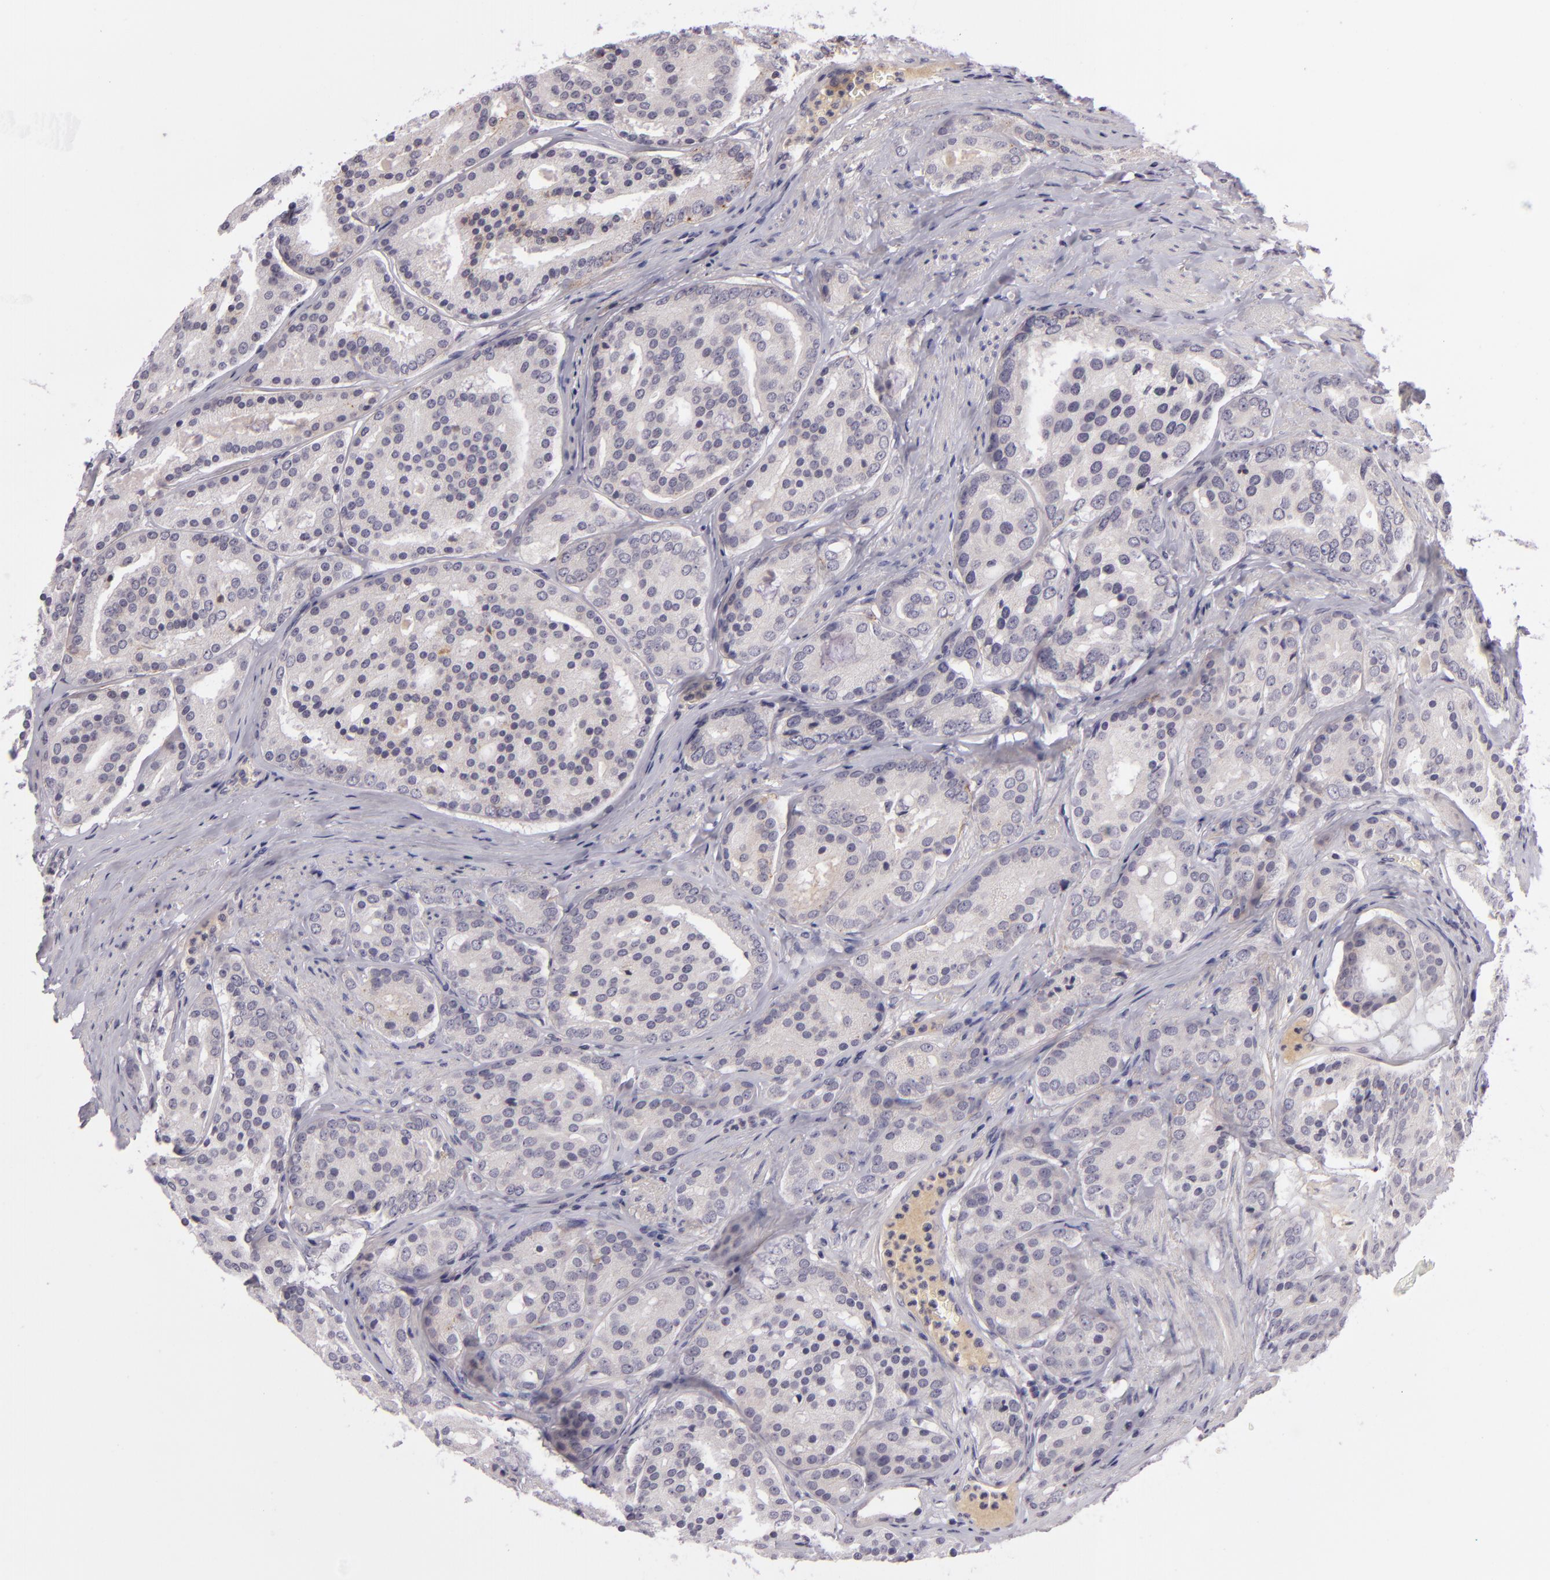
{"staining": {"intensity": "weak", "quantity": ">75%", "location": "cytoplasmic/membranous"}, "tissue": "prostate cancer", "cell_type": "Tumor cells", "image_type": "cancer", "snomed": [{"axis": "morphology", "description": "Adenocarcinoma, High grade"}, {"axis": "topography", "description": "Prostate"}], "caption": "Immunohistochemical staining of prostate cancer demonstrates low levels of weak cytoplasmic/membranous expression in approximately >75% of tumor cells.", "gene": "DAG1", "patient": {"sex": "male", "age": 64}}